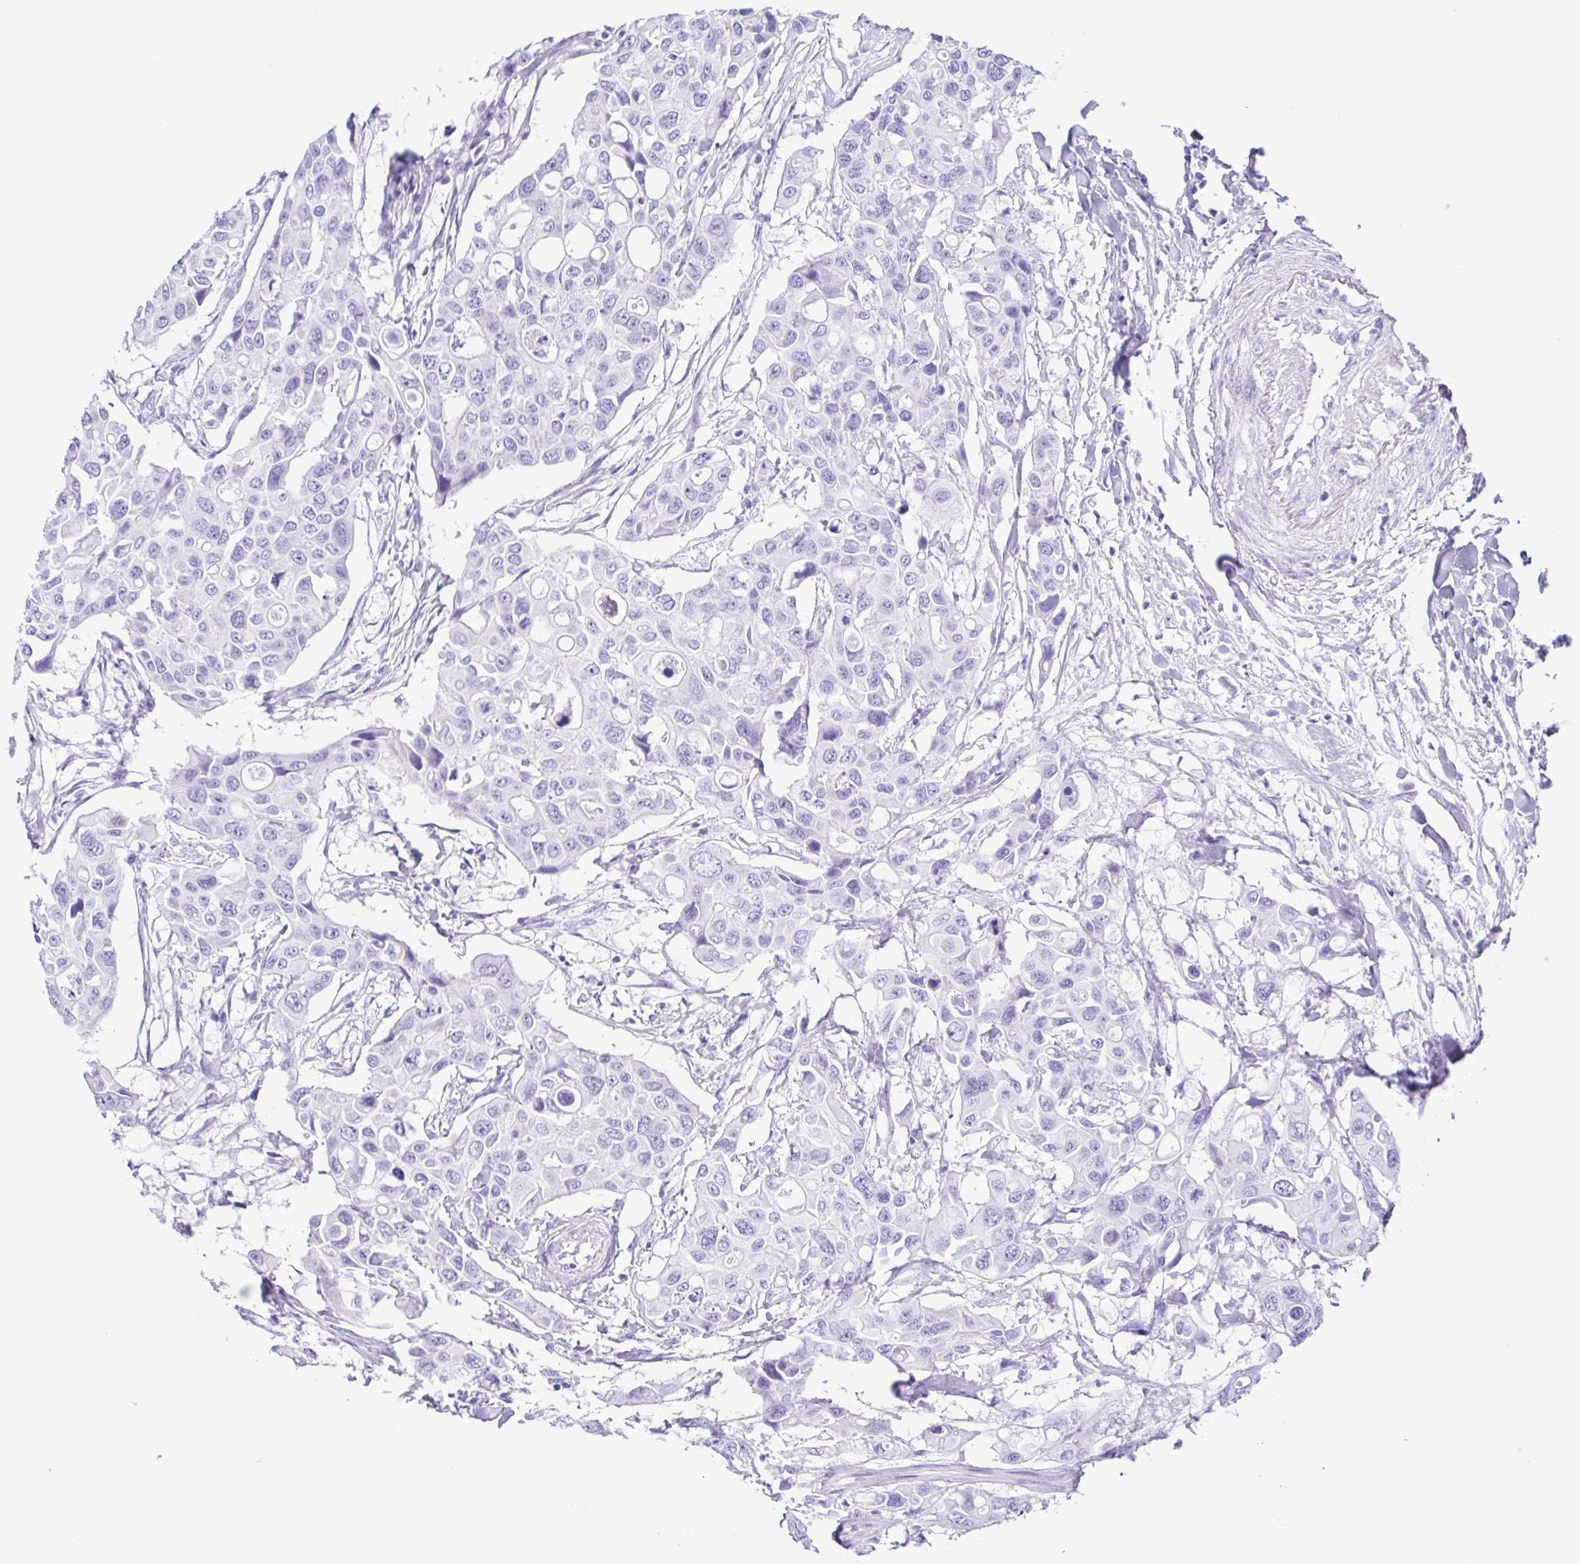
{"staining": {"intensity": "negative", "quantity": "none", "location": "none"}, "tissue": "colorectal cancer", "cell_type": "Tumor cells", "image_type": "cancer", "snomed": [{"axis": "morphology", "description": "Adenocarcinoma, NOS"}, {"axis": "topography", "description": "Colon"}], "caption": "This is an immunohistochemistry histopathology image of adenocarcinoma (colorectal). There is no staining in tumor cells.", "gene": "ERP27", "patient": {"sex": "male", "age": 77}}